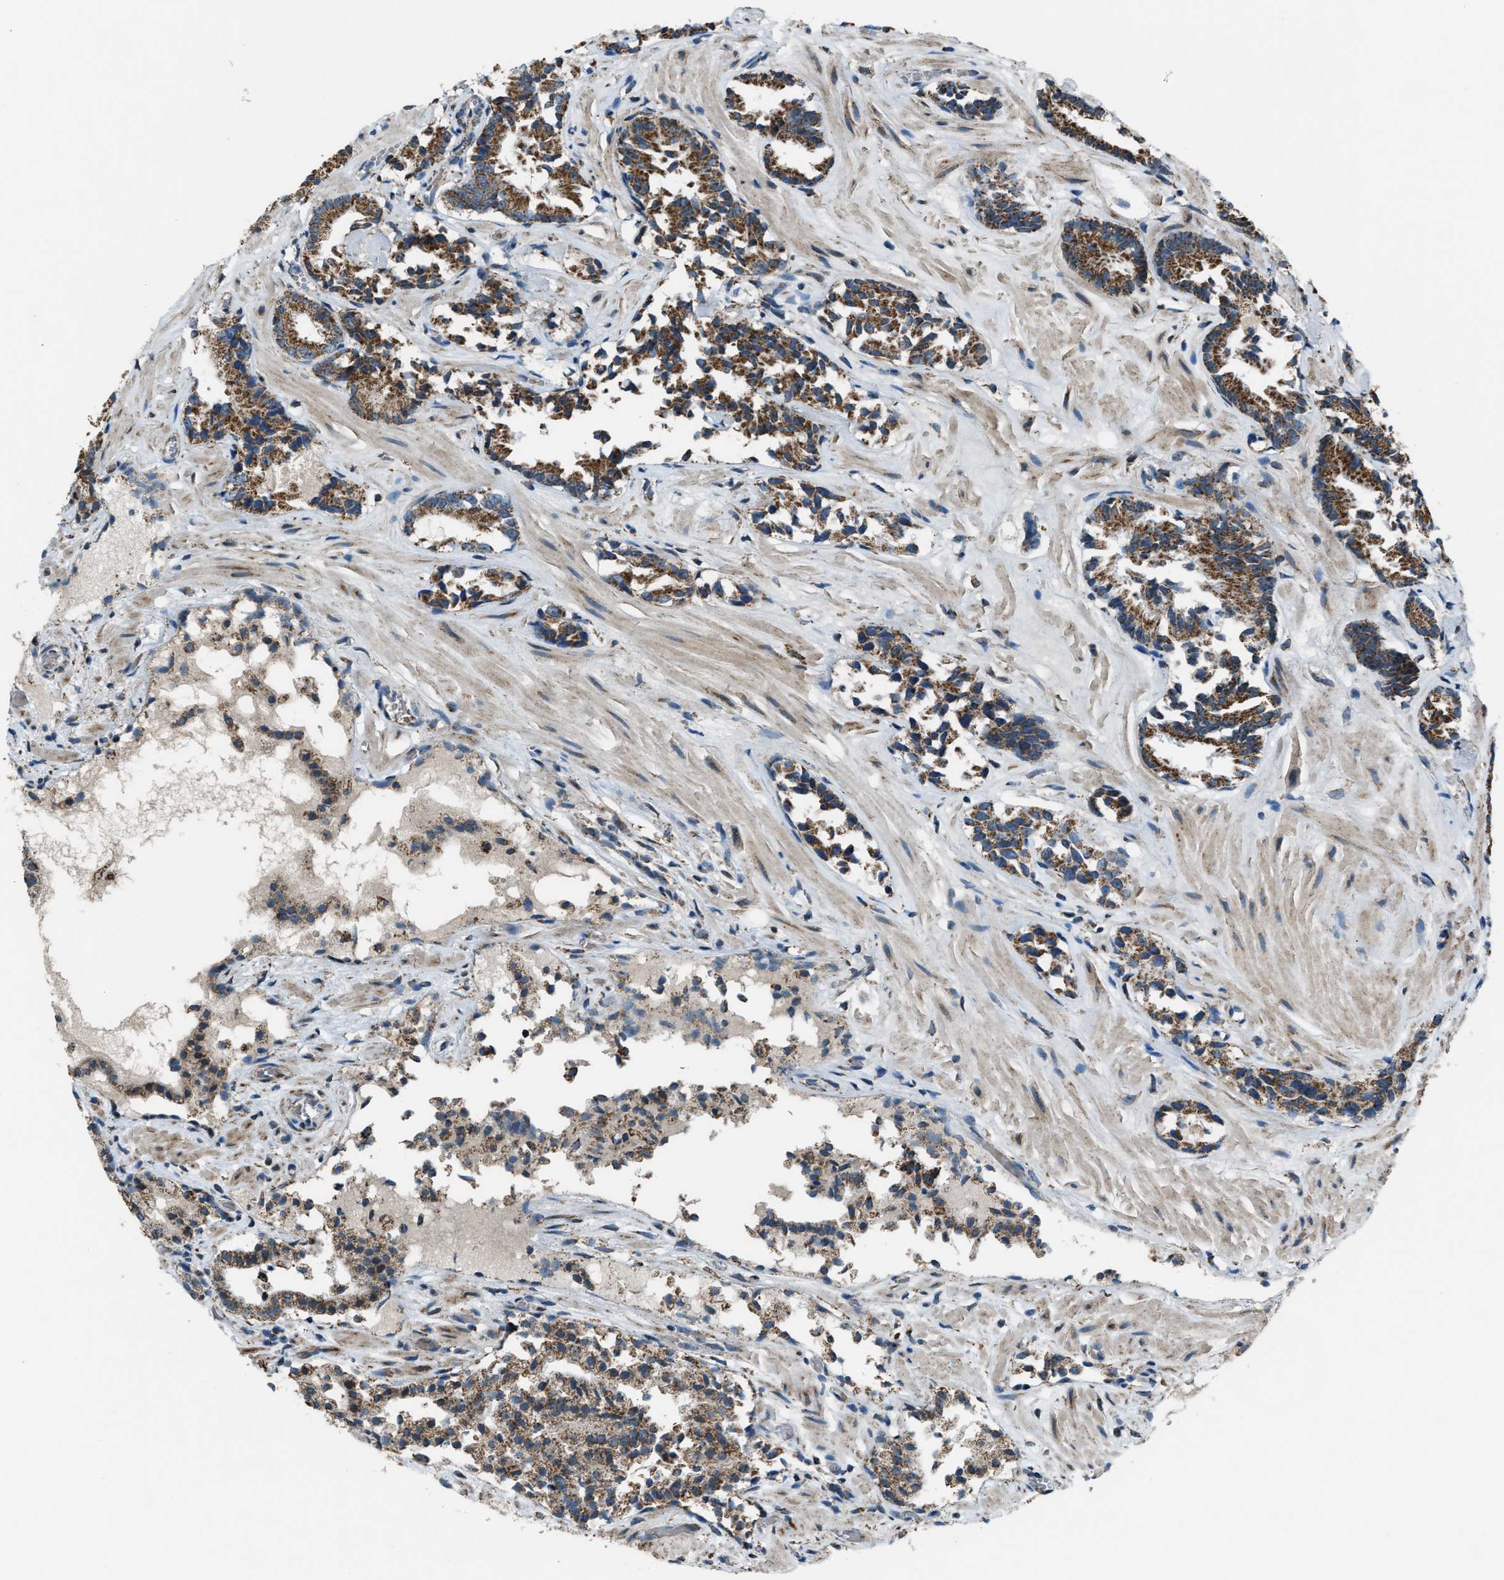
{"staining": {"intensity": "strong", "quantity": ">75%", "location": "cytoplasmic/membranous"}, "tissue": "prostate cancer", "cell_type": "Tumor cells", "image_type": "cancer", "snomed": [{"axis": "morphology", "description": "Adenocarcinoma, Low grade"}, {"axis": "topography", "description": "Prostate"}], "caption": "Immunohistochemical staining of human prostate low-grade adenocarcinoma displays high levels of strong cytoplasmic/membranous protein expression in about >75% of tumor cells.", "gene": "CHN2", "patient": {"sex": "male", "age": 51}}